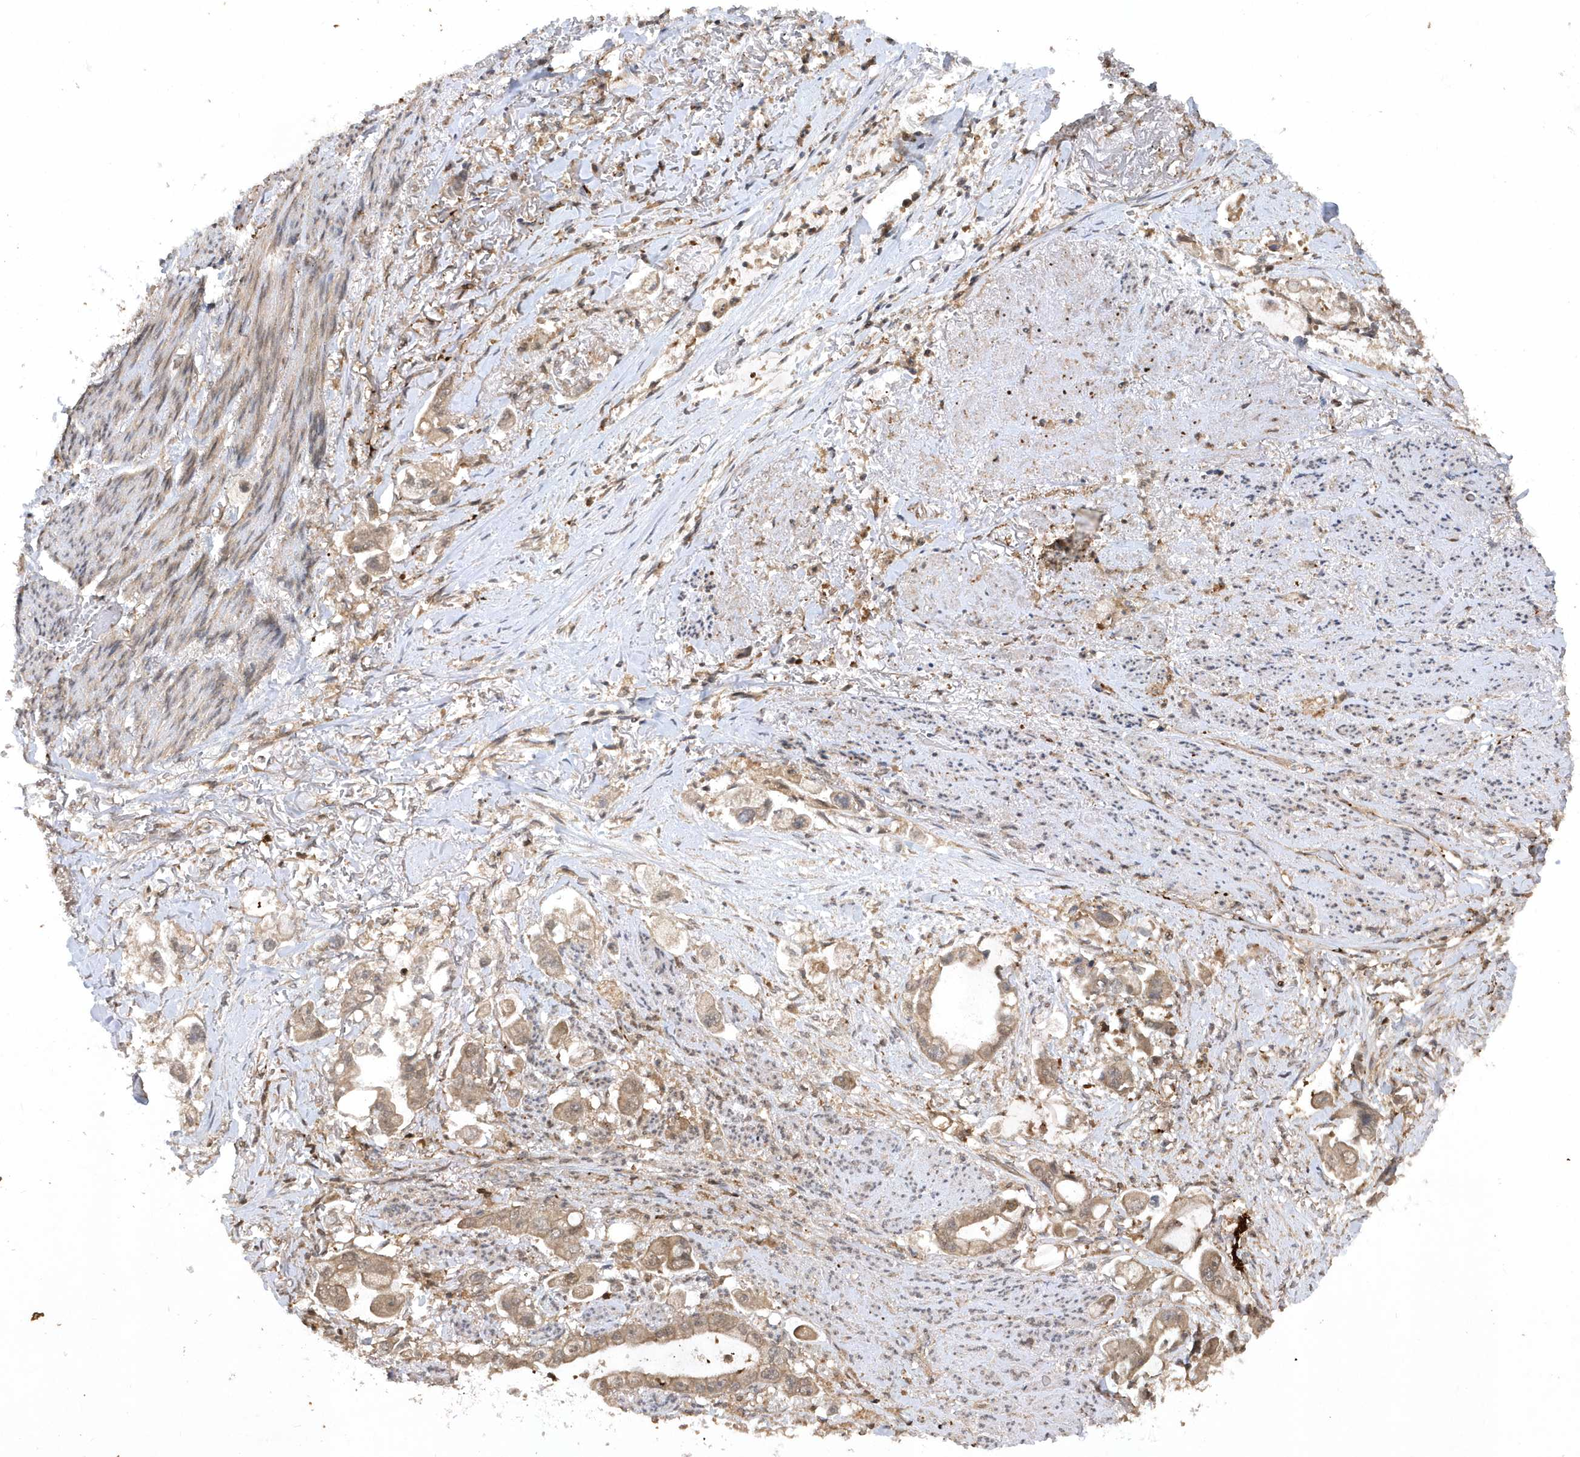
{"staining": {"intensity": "weak", "quantity": ">75%", "location": "cytoplasmic/membranous"}, "tissue": "stomach cancer", "cell_type": "Tumor cells", "image_type": "cancer", "snomed": [{"axis": "morphology", "description": "Adenocarcinoma, NOS"}, {"axis": "topography", "description": "Stomach"}], "caption": "There is low levels of weak cytoplasmic/membranous staining in tumor cells of stomach cancer (adenocarcinoma), as demonstrated by immunohistochemical staining (brown color).", "gene": "ACYP1", "patient": {"sex": "male", "age": 62}}